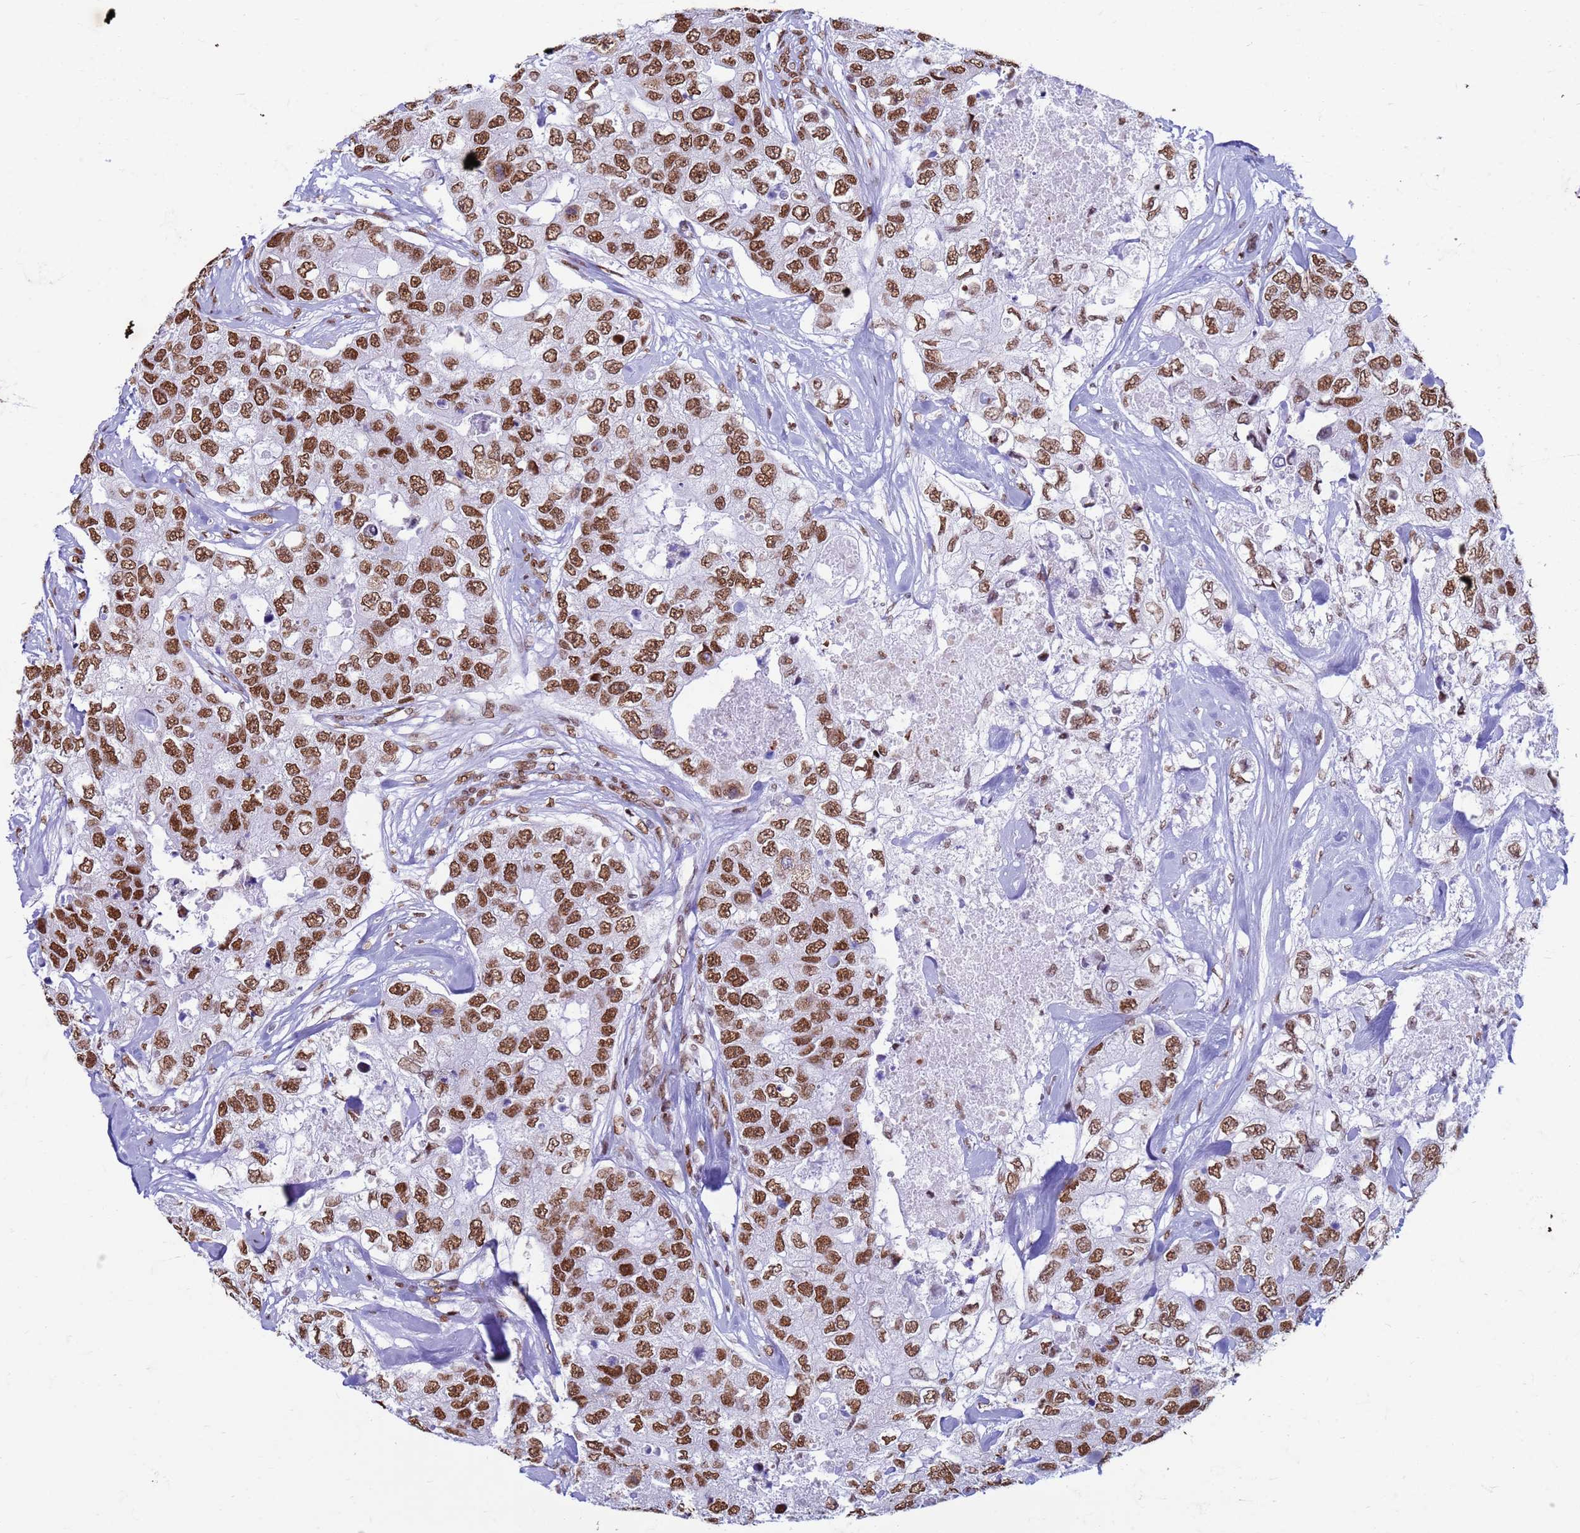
{"staining": {"intensity": "strong", "quantity": ">75%", "location": "nuclear"}, "tissue": "breast cancer", "cell_type": "Tumor cells", "image_type": "cancer", "snomed": [{"axis": "morphology", "description": "Duct carcinoma"}, {"axis": "topography", "description": "Breast"}], "caption": "Brown immunohistochemical staining in breast intraductal carcinoma displays strong nuclear staining in approximately >75% of tumor cells.", "gene": "FAM170B", "patient": {"sex": "female", "age": 62}}